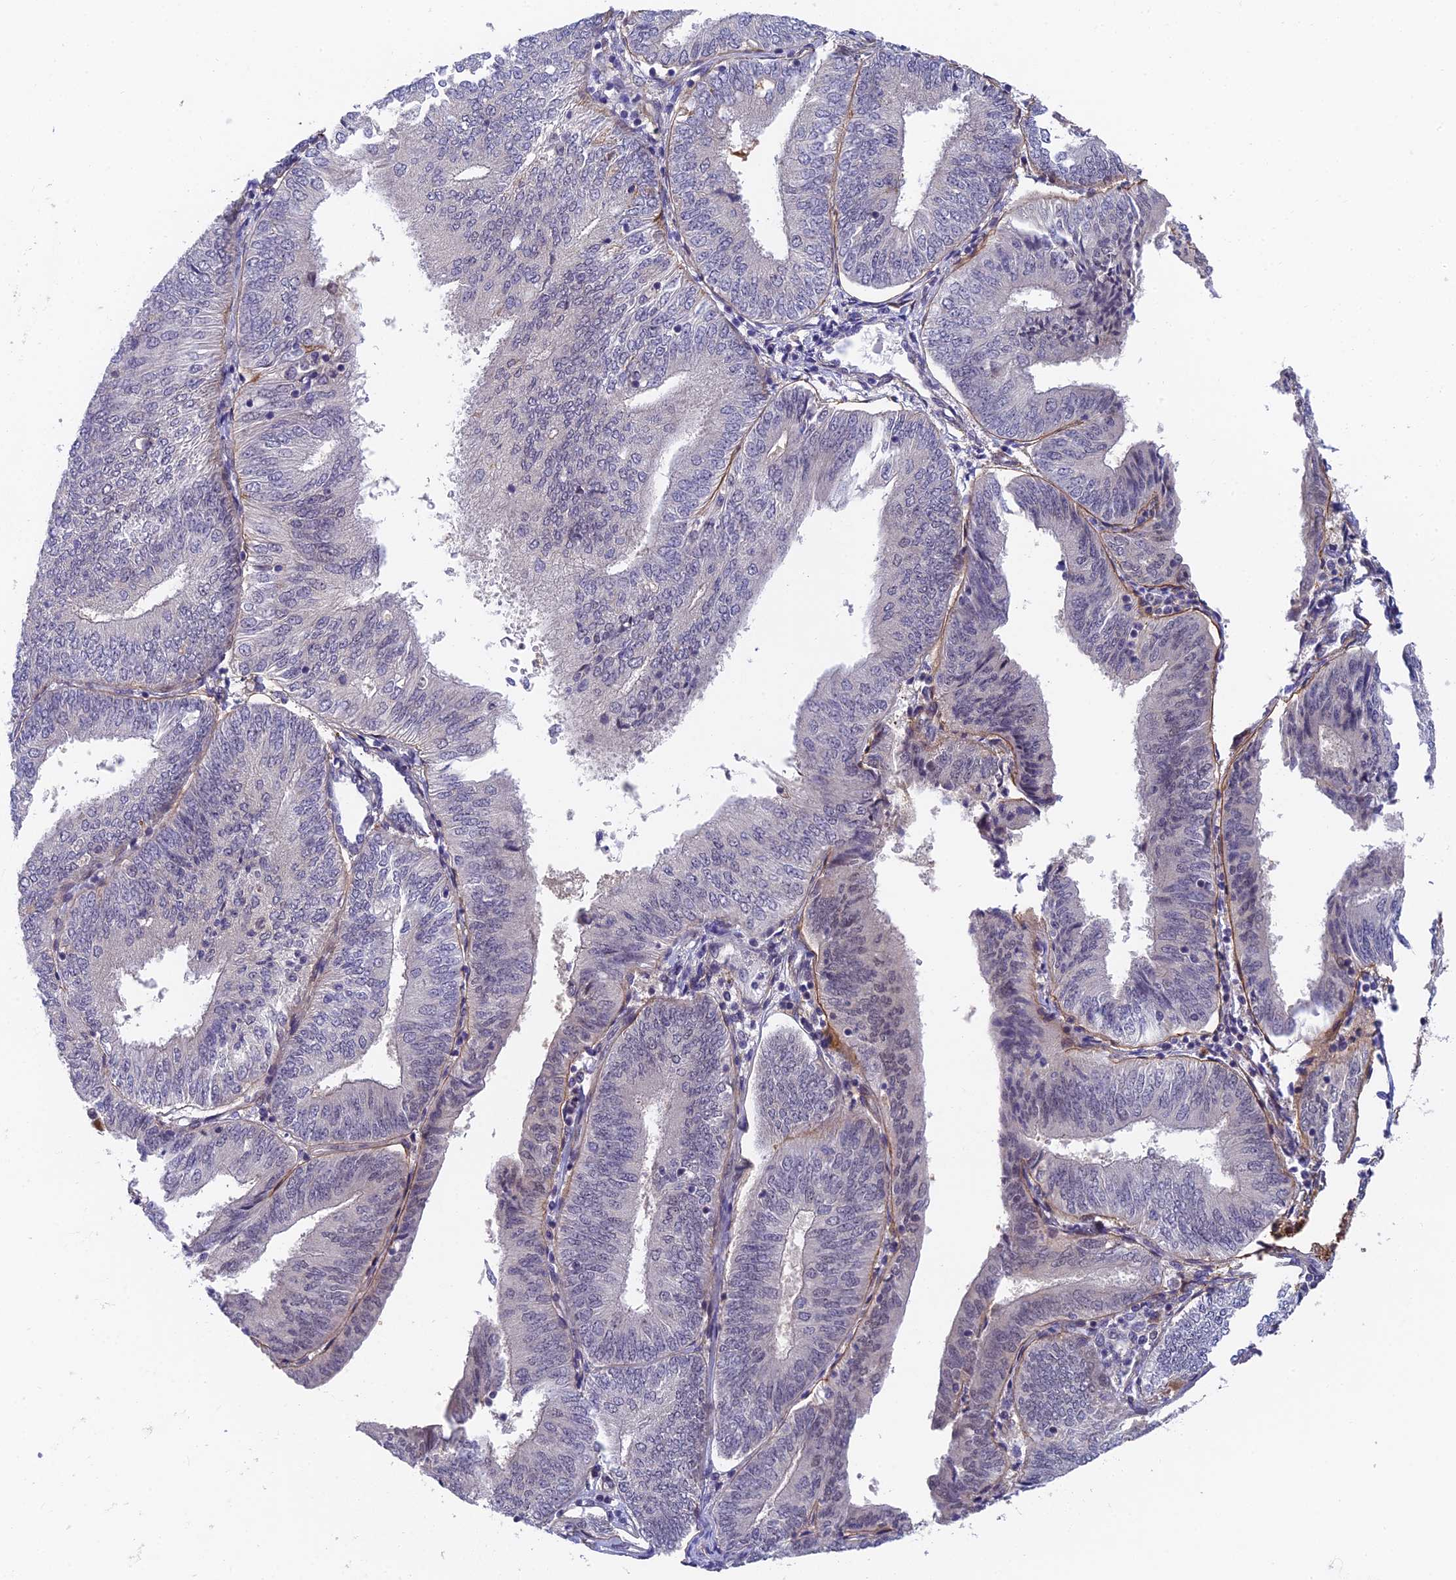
{"staining": {"intensity": "negative", "quantity": "none", "location": "none"}, "tissue": "endometrial cancer", "cell_type": "Tumor cells", "image_type": "cancer", "snomed": [{"axis": "morphology", "description": "Adenocarcinoma, NOS"}, {"axis": "topography", "description": "Endometrium"}], "caption": "Immunohistochemistry of endometrial cancer (adenocarcinoma) demonstrates no staining in tumor cells.", "gene": "NSMCE1", "patient": {"sex": "female", "age": 58}}